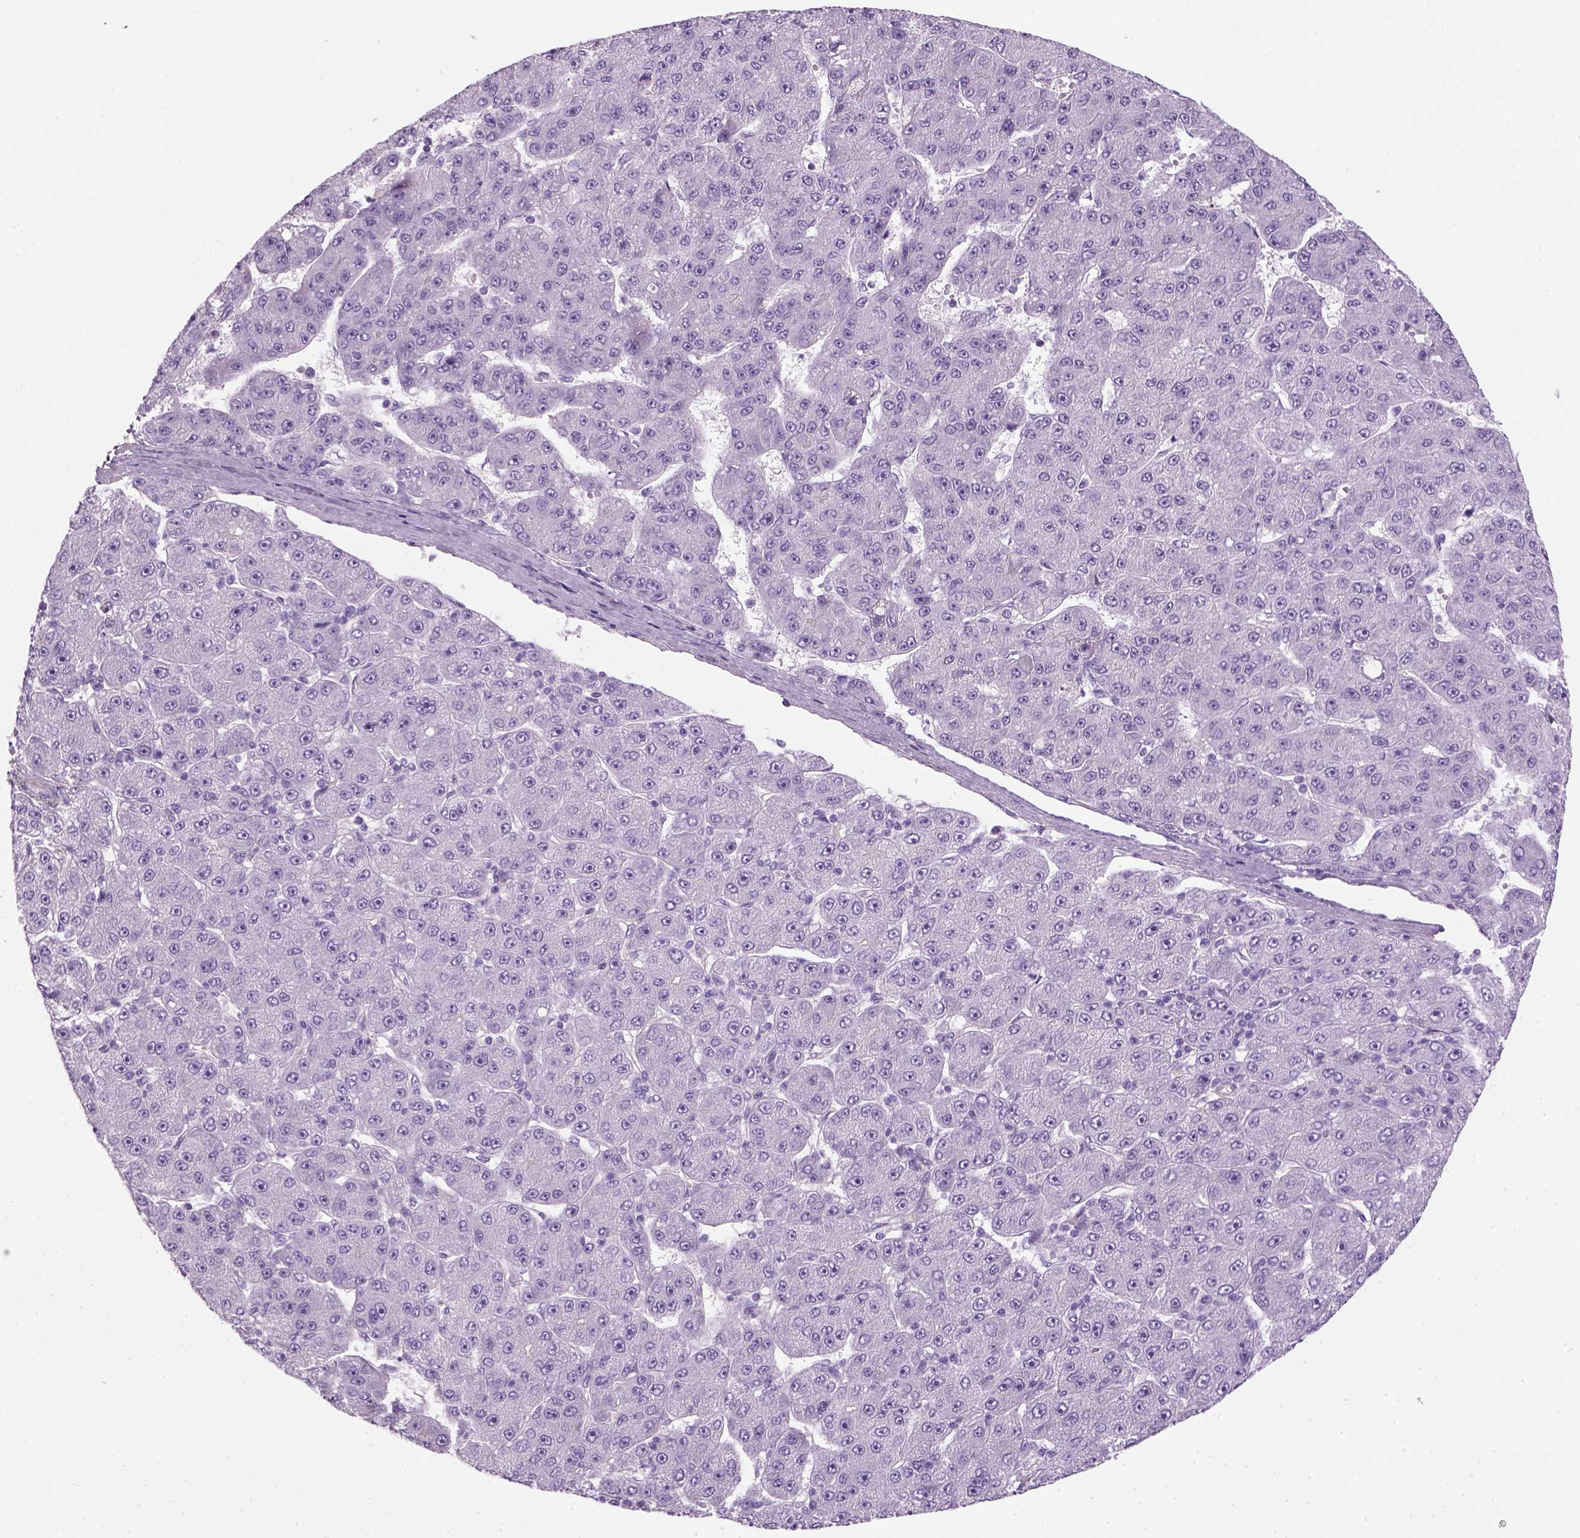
{"staining": {"intensity": "negative", "quantity": "none", "location": "none"}, "tissue": "liver cancer", "cell_type": "Tumor cells", "image_type": "cancer", "snomed": [{"axis": "morphology", "description": "Carcinoma, Hepatocellular, NOS"}, {"axis": "topography", "description": "Liver"}], "caption": "The IHC photomicrograph has no significant staining in tumor cells of liver cancer tissue. (IHC, brightfield microscopy, high magnification).", "gene": "FAM161A", "patient": {"sex": "male", "age": 67}}